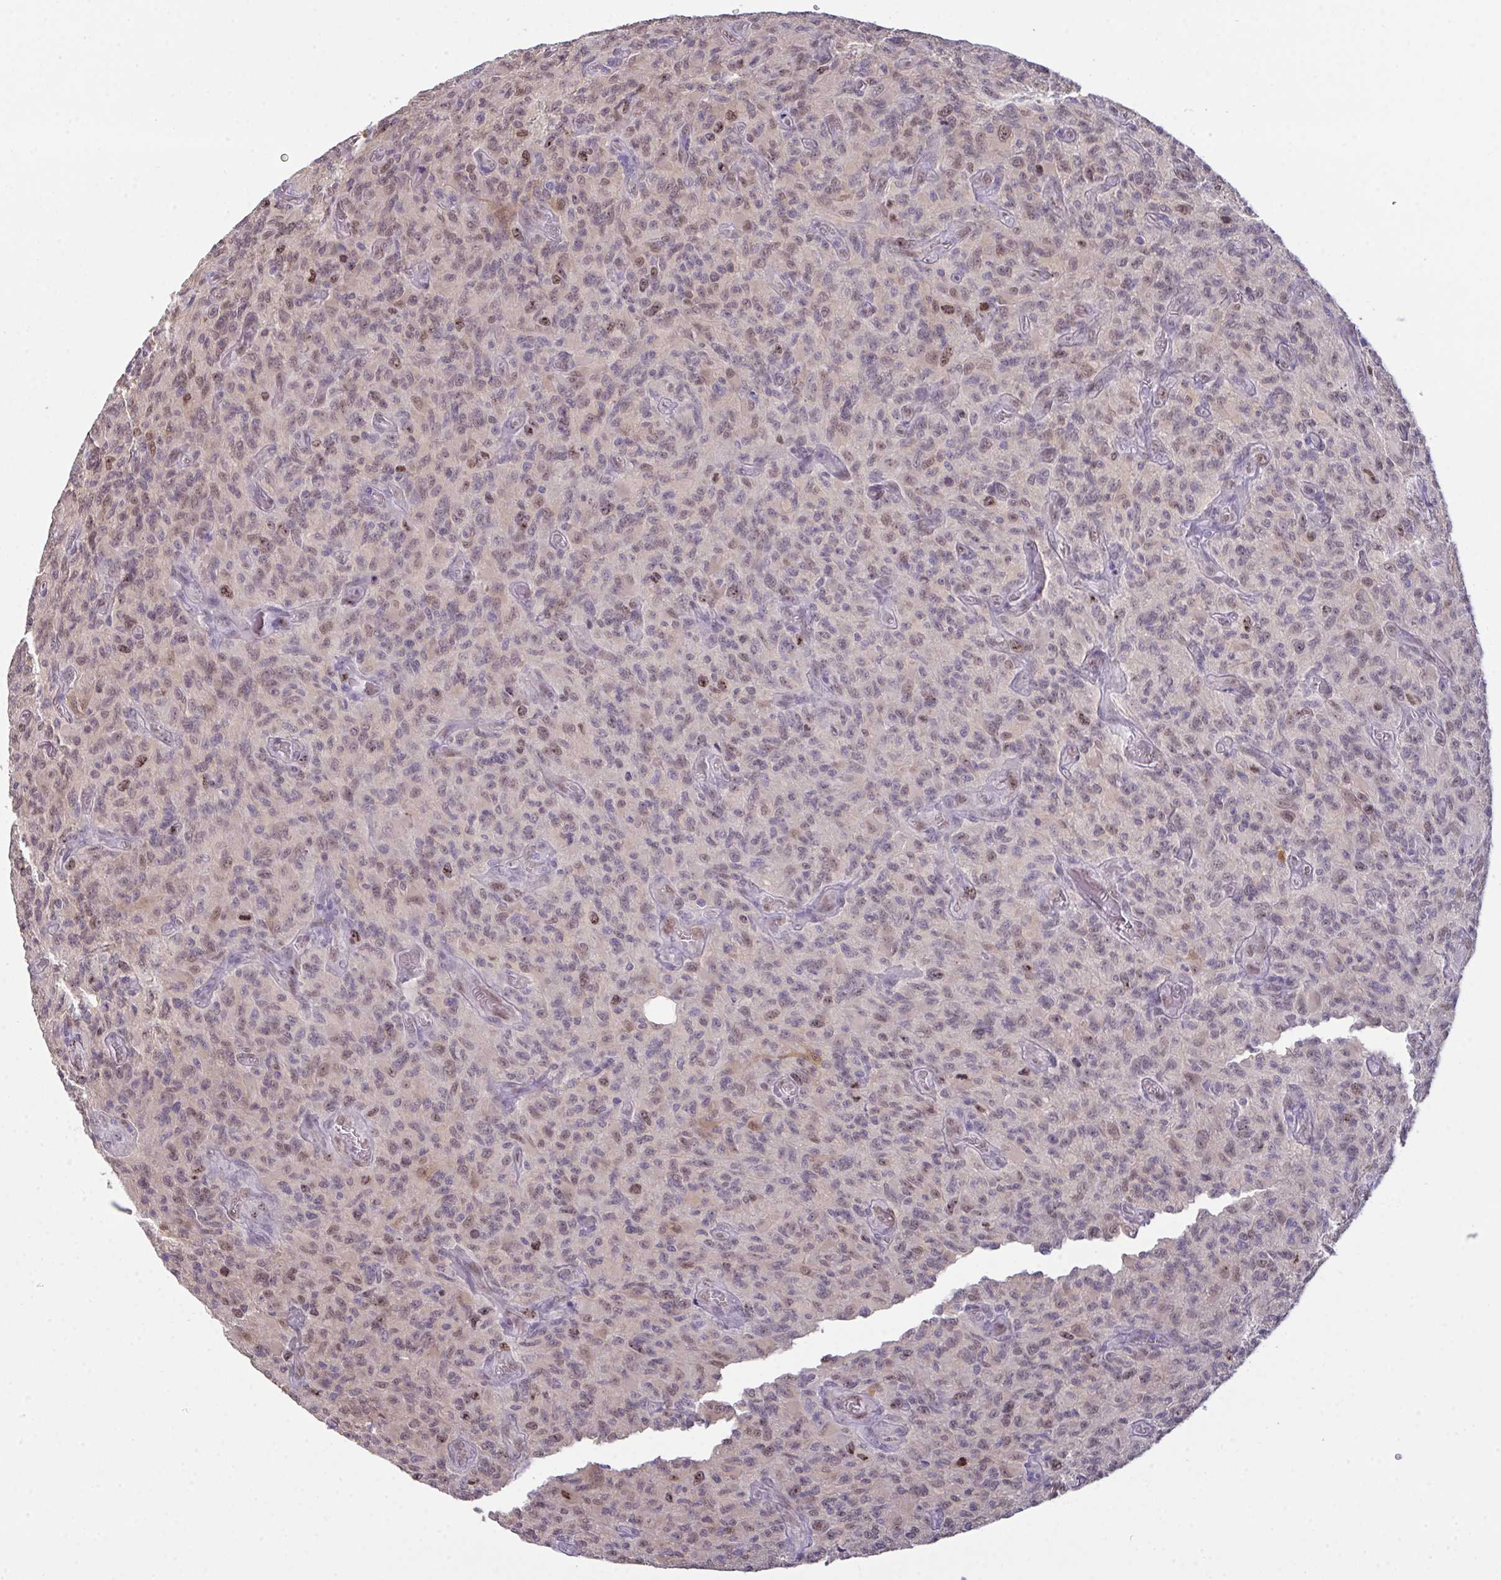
{"staining": {"intensity": "weak", "quantity": "25%-75%", "location": "nuclear"}, "tissue": "glioma", "cell_type": "Tumor cells", "image_type": "cancer", "snomed": [{"axis": "morphology", "description": "Glioma, malignant, High grade"}, {"axis": "topography", "description": "Brain"}], "caption": "High-grade glioma (malignant) stained for a protein (brown) shows weak nuclear positive staining in approximately 25%-75% of tumor cells.", "gene": "SETD7", "patient": {"sex": "male", "age": 61}}